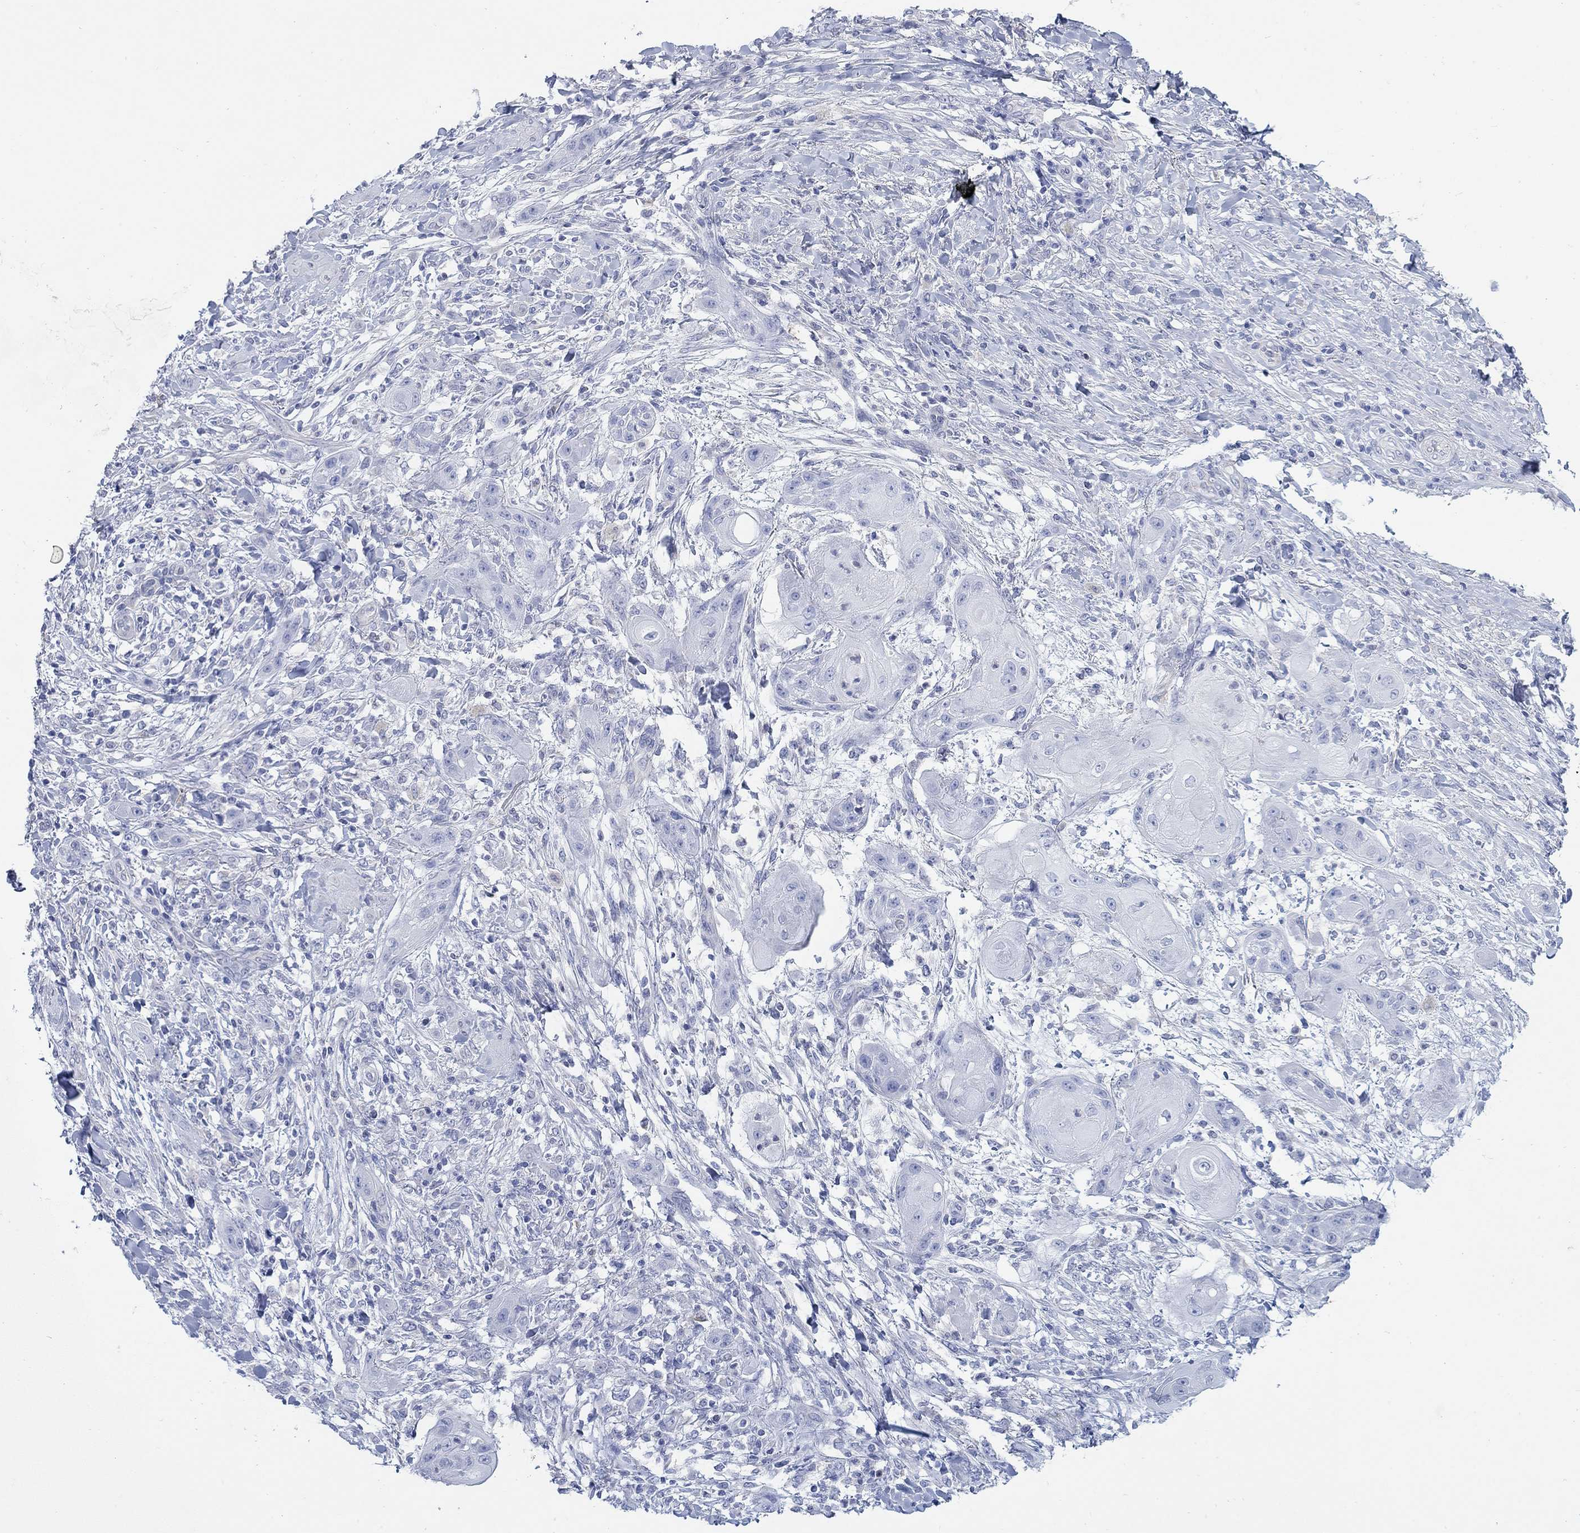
{"staining": {"intensity": "negative", "quantity": "none", "location": "none"}, "tissue": "skin cancer", "cell_type": "Tumor cells", "image_type": "cancer", "snomed": [{"axis": "morphology", "description": "Squamous cell carcinoma, NOS"}, {"axis": "topography", "description": "Skin"}], "caption": "There is no significant positivity in tumor cells of skin cancer. (Stains: DAB (3,3'-diaminobenzidine) immunohistochemistry (IHC) with hematoxylin counter stain, Microscopy: brightfield microscopy at high magnification).", "gene": "SCCPDH", "patient": {"sex": "male", "age": 62}}